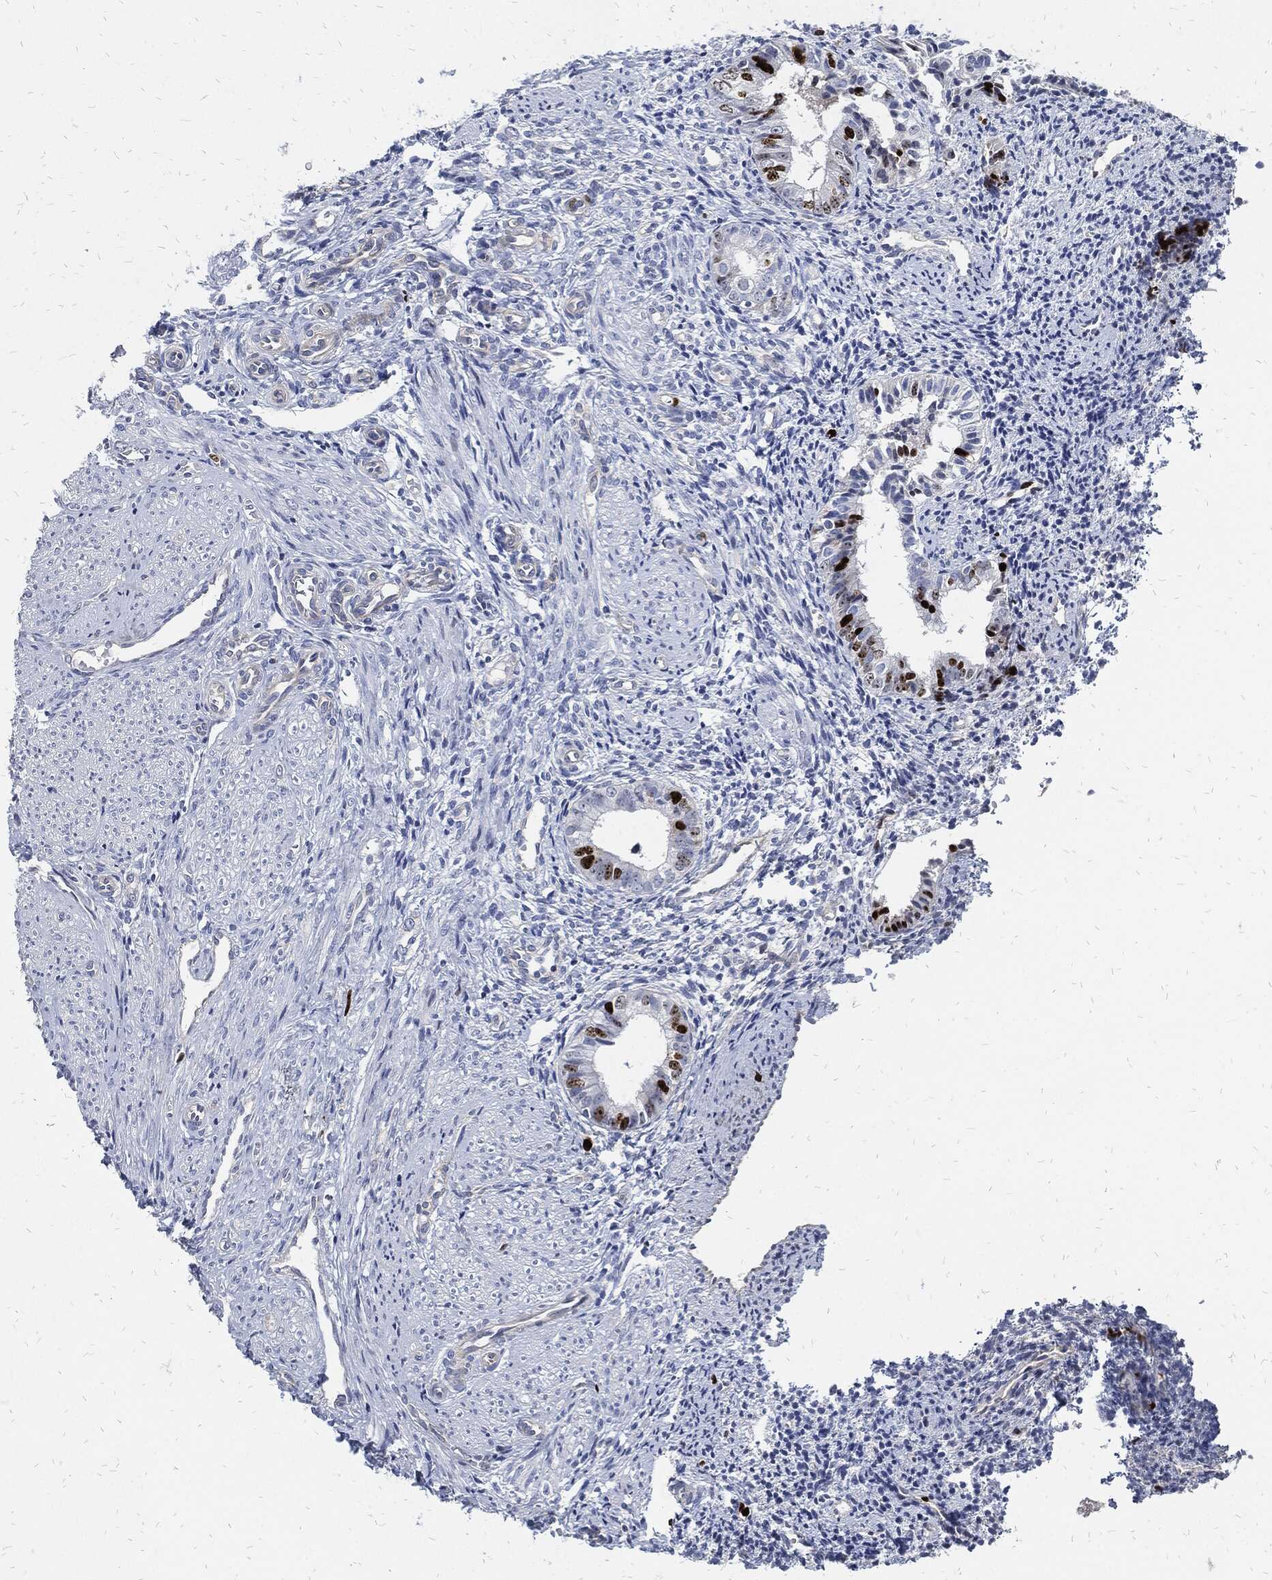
{"staining": {"intensity": "negative", "quantity": "none", "location": "none"}, "tissue": "endometrium", "cell_type": "Cells in endometrial stroma", "image_type": "normal", "snomed": [{"axis": "morphology", "description": "Normal tissue, NOS"}, {"axis": "topography", "description": "Endometrium"}], "caption": "This is an IHC micrograph of benign human endometrium. There is no positivity in cells in endometrial stroma.", "gene": "MKI67", "patient": {"sex": "female", "age": 47}}